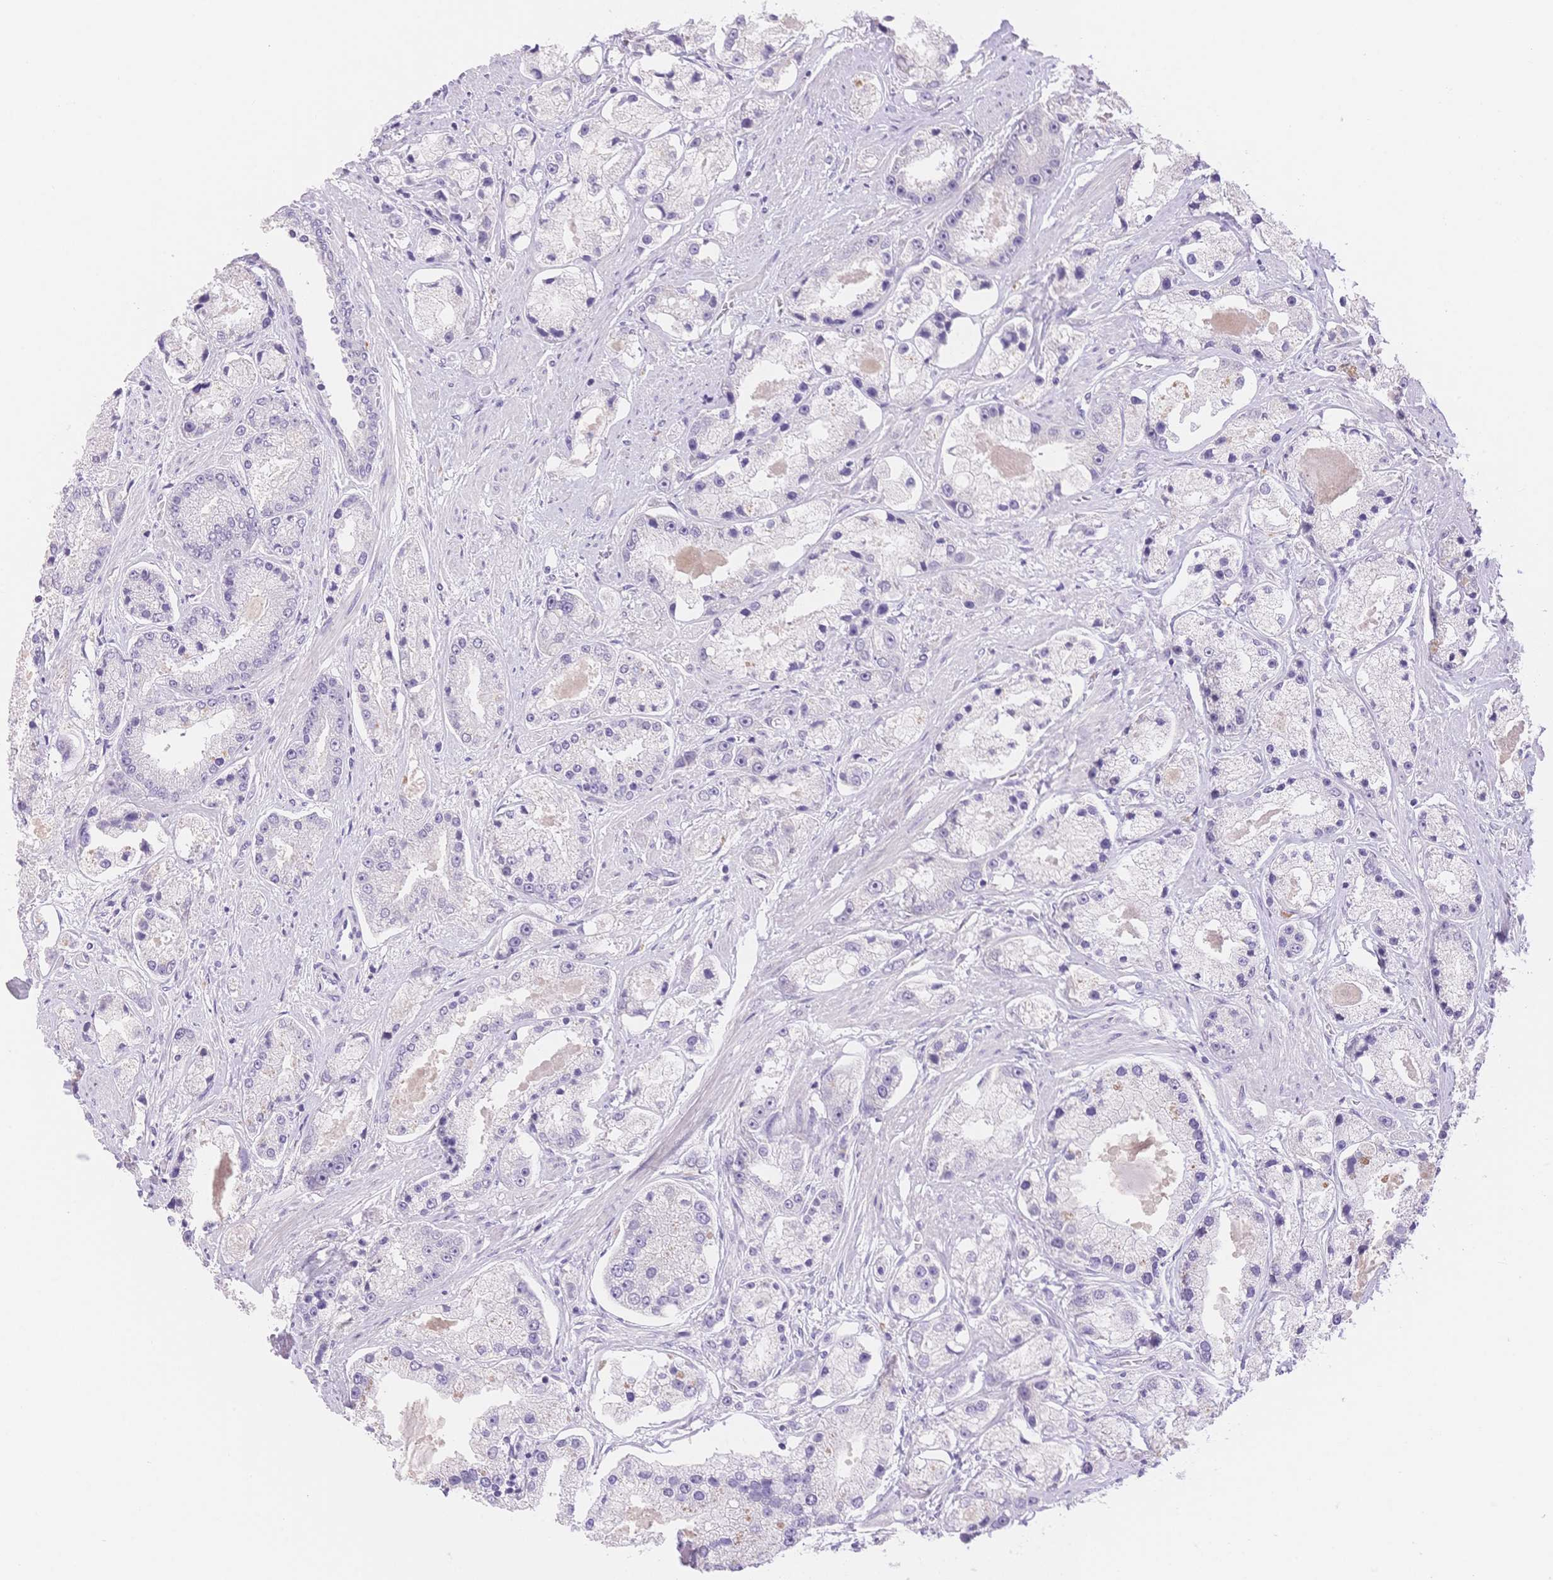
{"staining": {"intensity": "negative", "quantity": "none", "location": "none"}, "tissue": "prostate cancer", "cell_type": "Tumor cells", "image_type": "cancer", "snomed": [{"axis": "morphology", "description": "Adenocarcinoma, High grade"}, {"axis": "topography", "description": "Prostate"}], "caption": "The micrograph exhibits no staining of tumor cells in prostate cancer.", "gene": "MYOM1", "patient": {"sex": "male", "age": 67}}